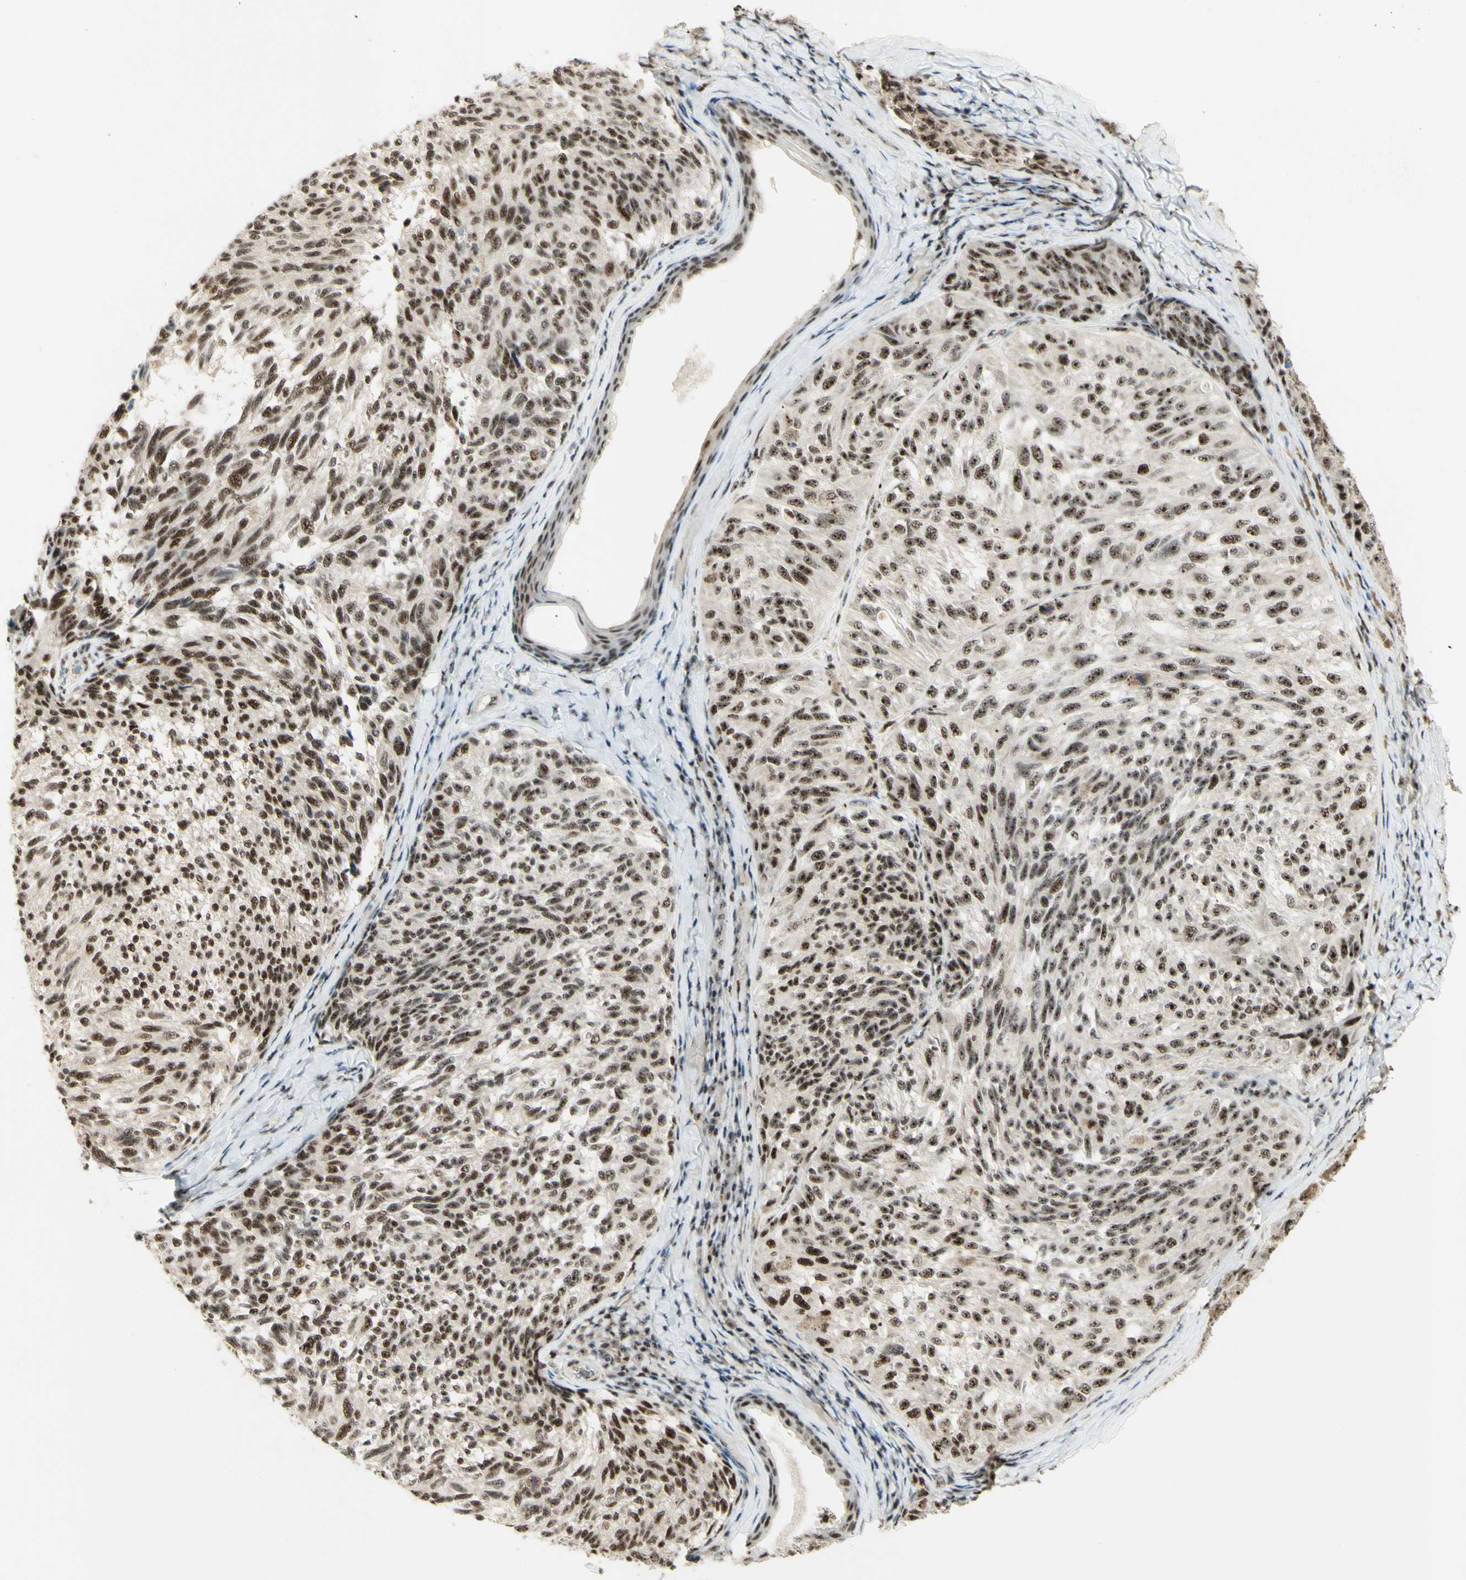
{"staining": {"intensity": "strong", "quantity": ">75%", "location": "nuclear"}, "tissue": "melanoma", "cell_type": "Tumor cells", "image_type": "cancer", "snomed": [{"axis": "morphology", "description": "Malignant melanoma, NOS"}, {"axis": "topography", "description": "Skin"}], "caption": "High-magnification brightfield microscopy of malignant melanoma stained with DAB (3,3'-diaminobenzidine) (brown) and counterstained with hematoxylin (blue). tumor cells exhibit strong nuclear positivity is appreciated in about>75% of cells. The staining is performed using DAB brown chromogen to label protein expression. The nuclei are counter-stained blue using hematoxylin.", "gene": "DHX9", "patient": {"sex": "female", "age": 73}}